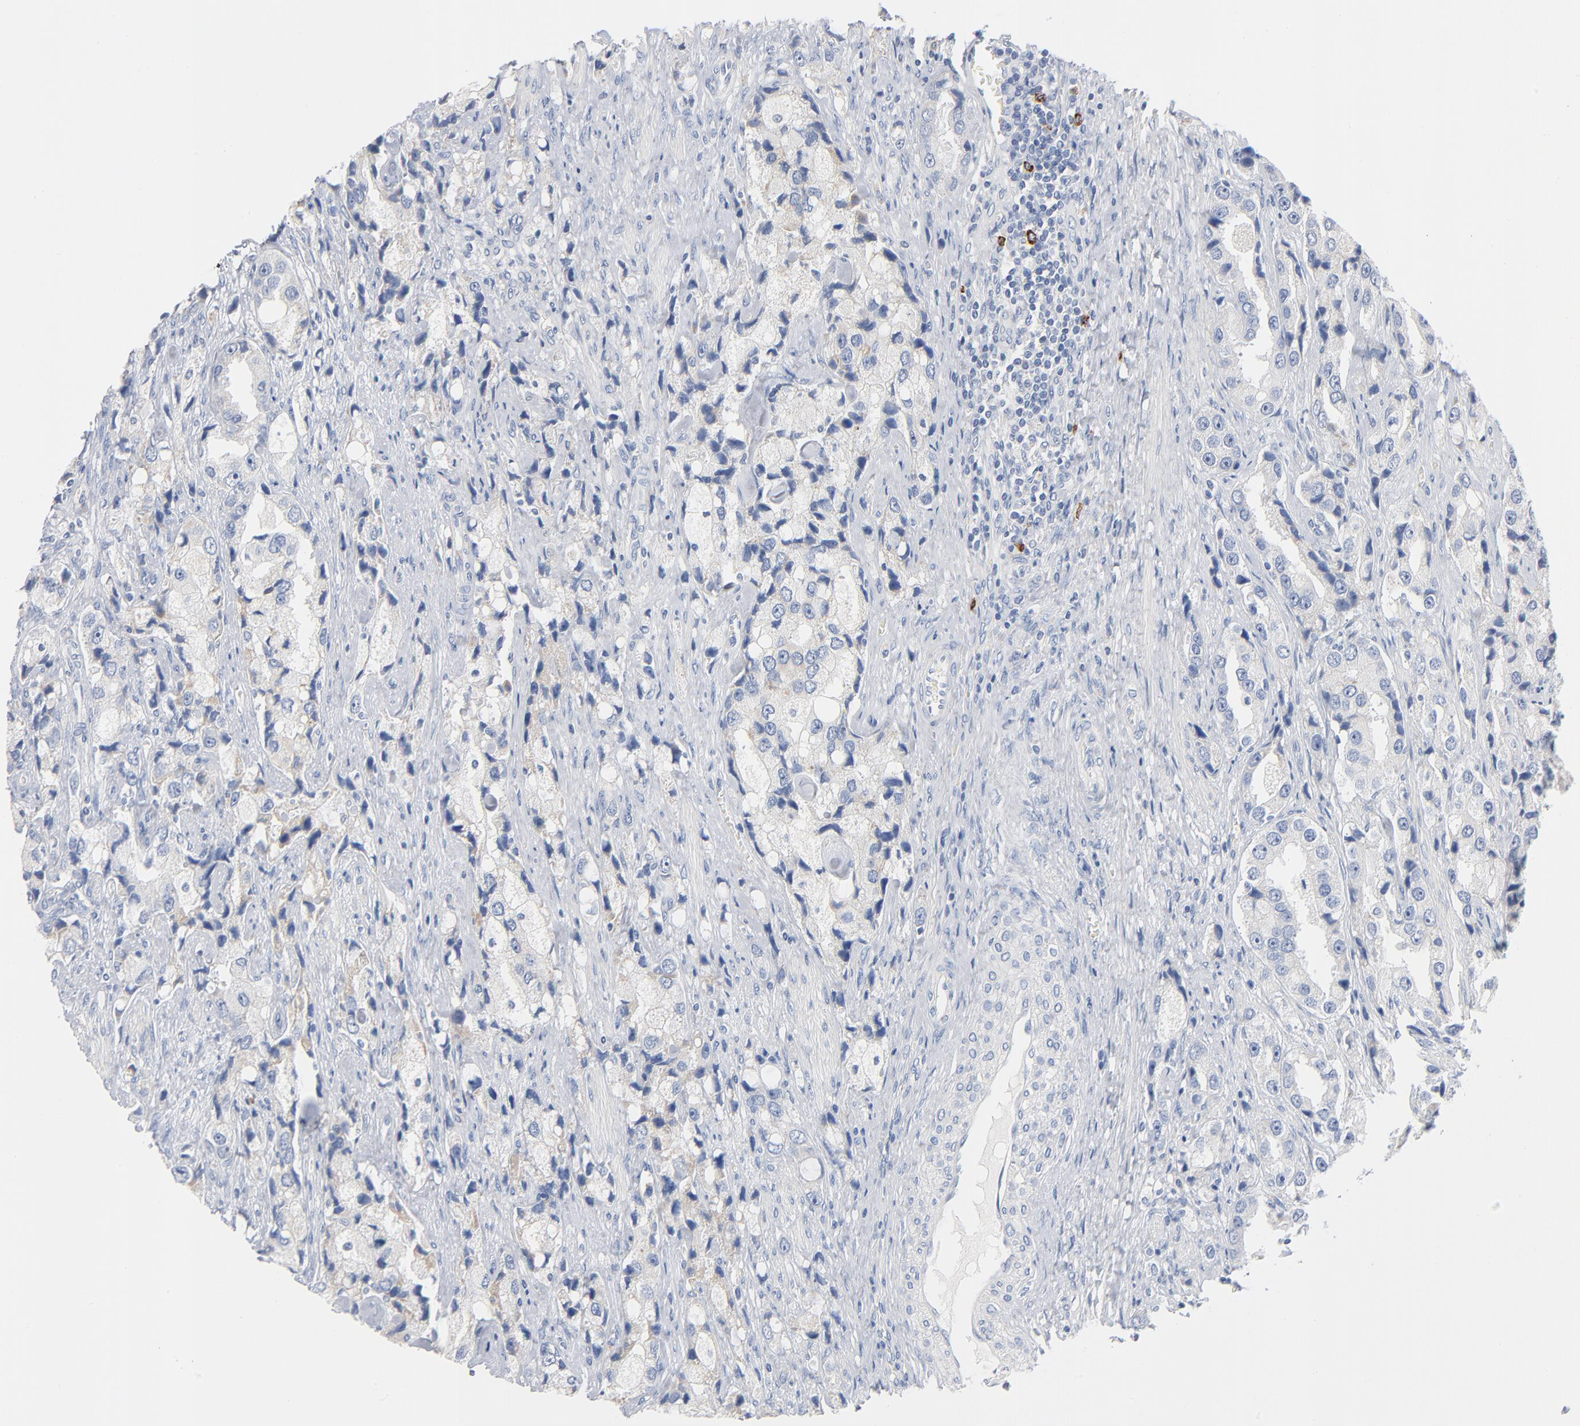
{"staining": {"intensity": "negative", "quantity": "none", "location": "none"}, "tissue": "prostate cancer", "cell_type": "Tumor cells", "image_type": "cancer", "snomed": [{"axis": "morphology", "description": "Adenocarcinoma, High grade"}, {"axis": "topography", "description": "Prostate"}], "caption": "This is an IHC photomicrograph of prostate cancer (high-grade adenocarcinoma). There is no expression in tumor cells.", "gene": "GZMB", "patient": {"sex": "male", "age": 63}}